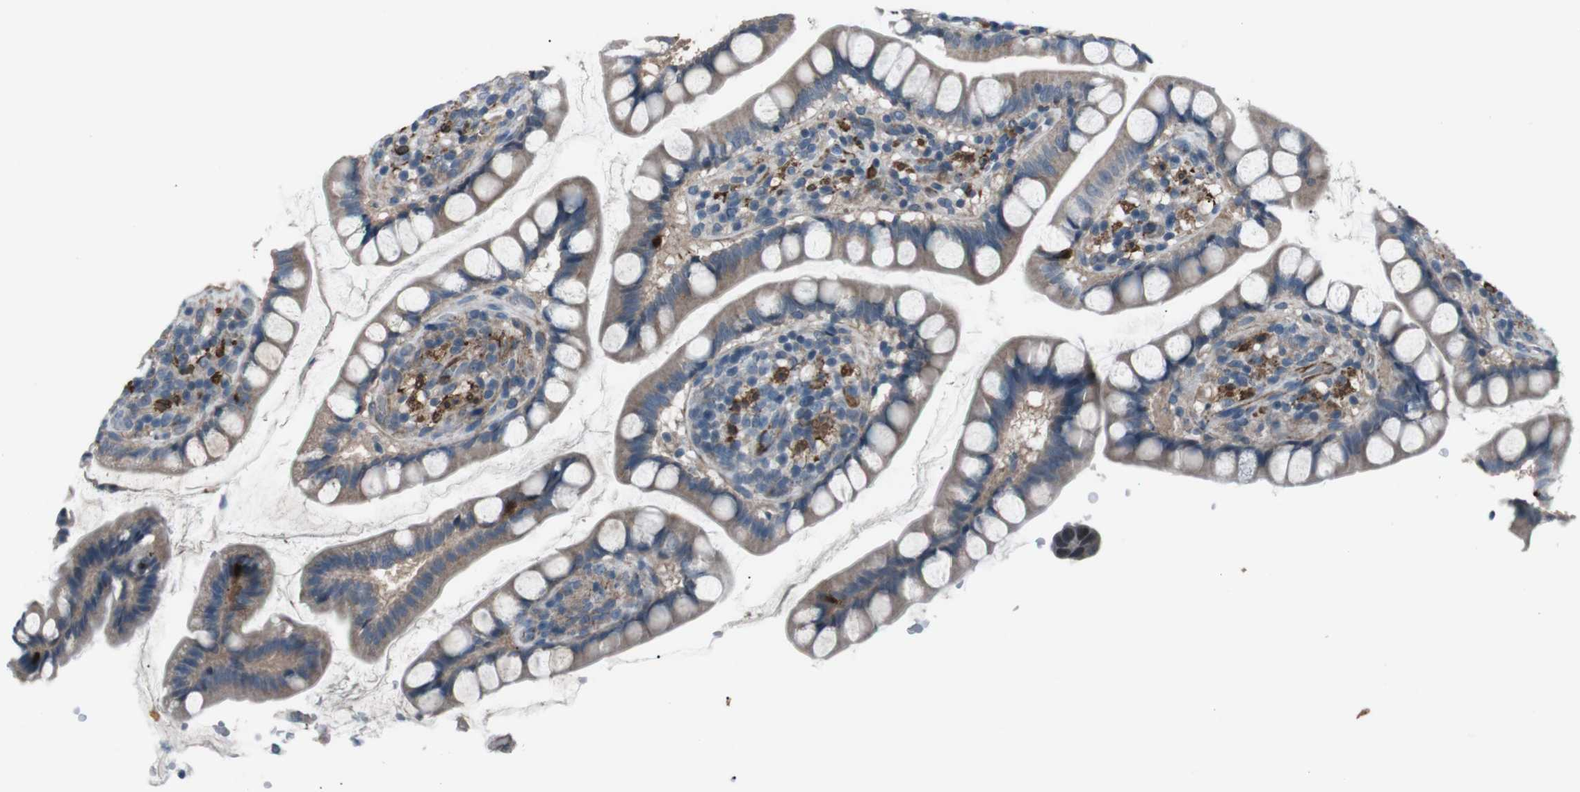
{"staining": {"intensity": "weak", "quantity": ">75%", "location": "cytoplasmic/membranous"}, "tissue": "small intestine", "cell_type": "Glandular cells", "image_type": "normal", "snomed": [{"axis": "morphology", "description": "Normal tissue, NOS"}, {"axis": "topography", "description": "Small intestine"}], "caption": "Human small intestine stained for a protein (brown) displays weak cytoplasmic/membranous positive staining in about >75% of glandular cells.", "gene": "PDLIM5", "patient": {"sex": "female", "age": 84}}